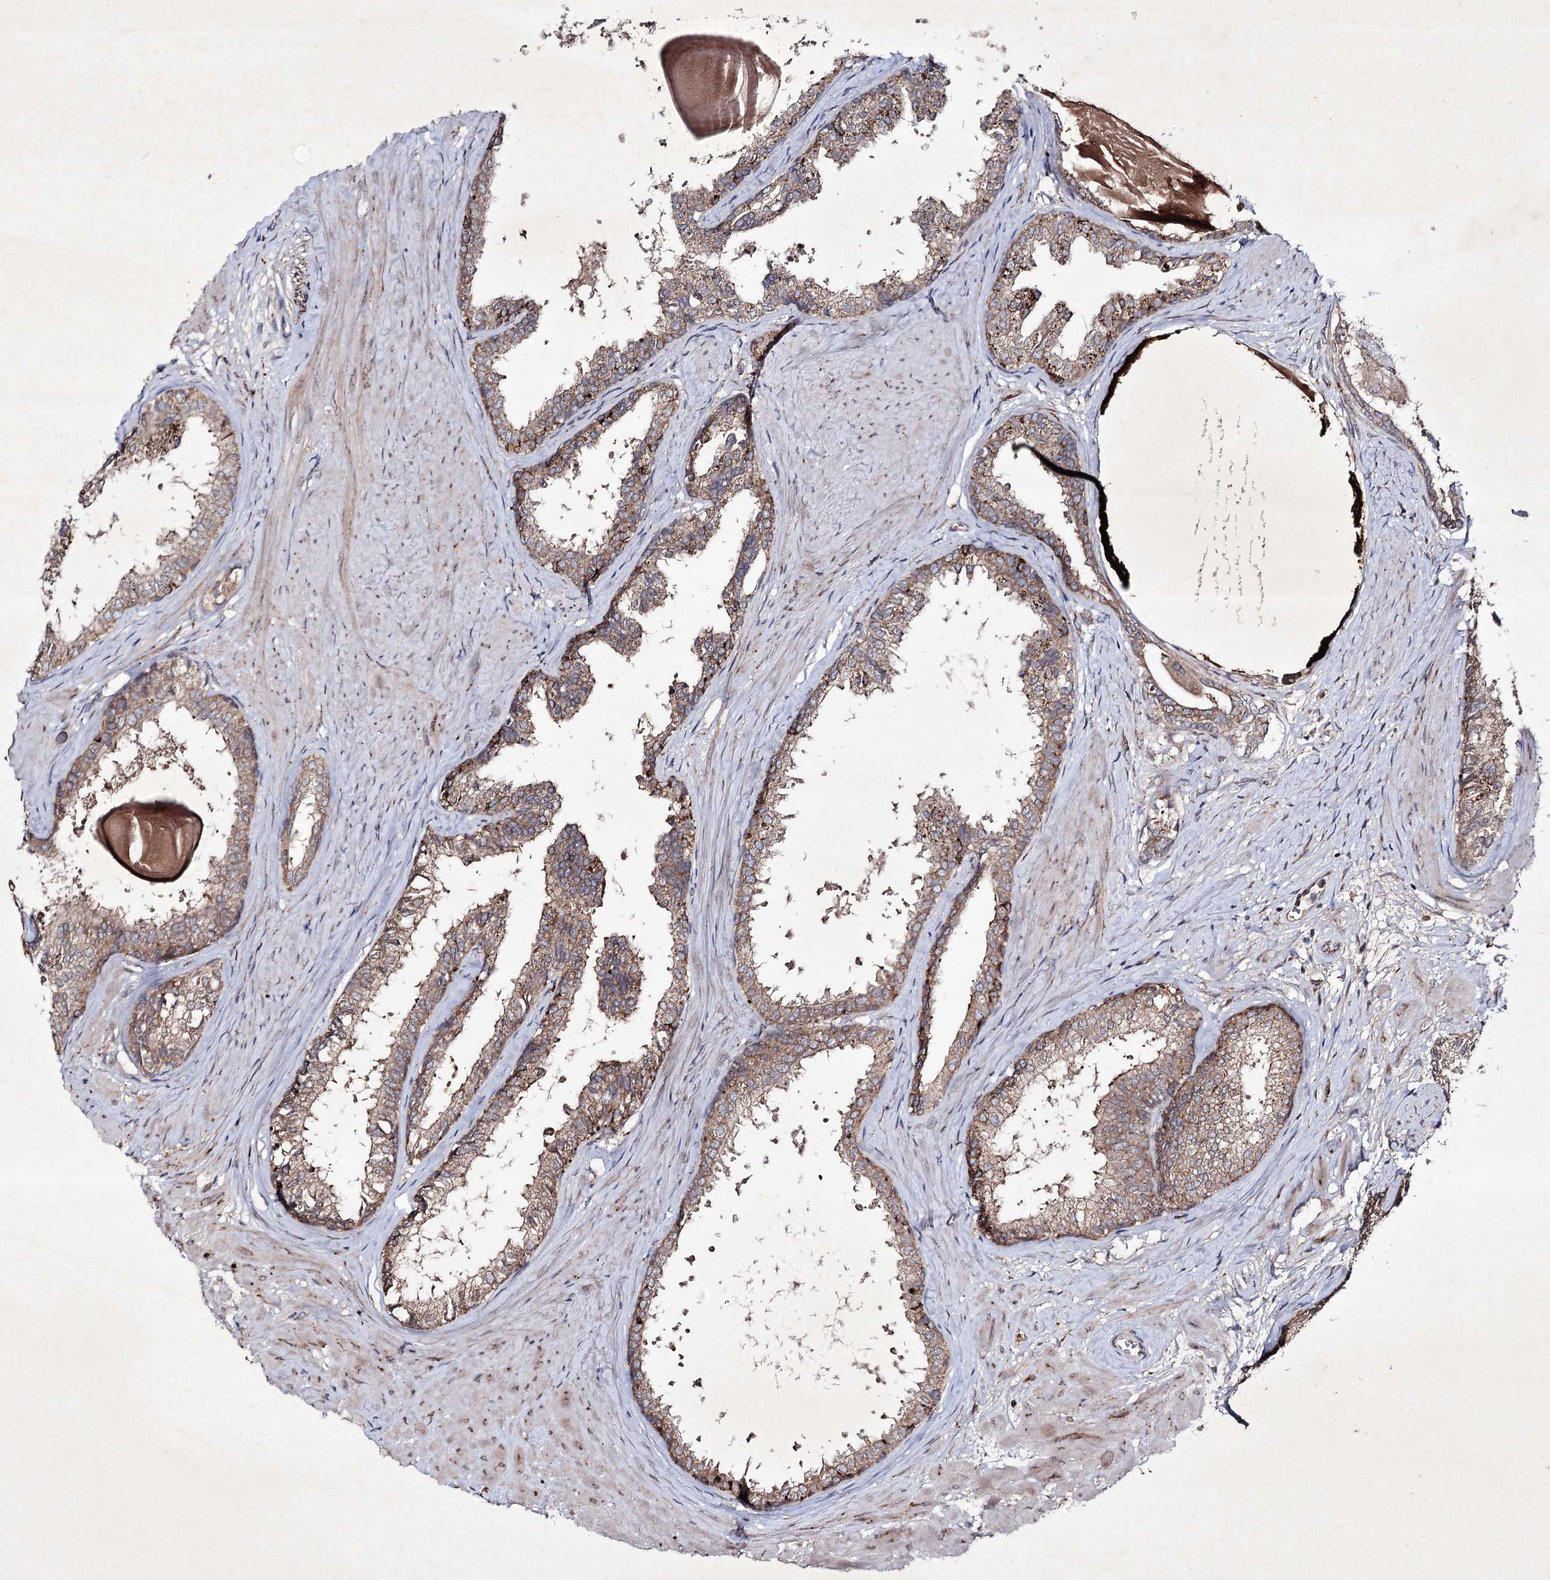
{"staining": {"intensity": "strong", "quantity": "25%-75%", "location": "cytoplasmic/membranous"}, "tissue": "prostate", "cell_type": "Glandular cells", "image_type": "normal", "snomed": [{"axis": "morphology", "description": "Normal tissue, NOS"}, {"axis": "topography", "description": "Prostate"}], "caption": "Immunohistochemistry (DAB) staining of unremarkable human prostate demonstrates strong cytoplasmic/membranous protein expression in approximately 25%-75% of glandular cells. The protein of interest is shown in brown color, while the nuclei are stained blue.", "gene": "ALG9", "patient": {"sex": "male", "age": 48}}